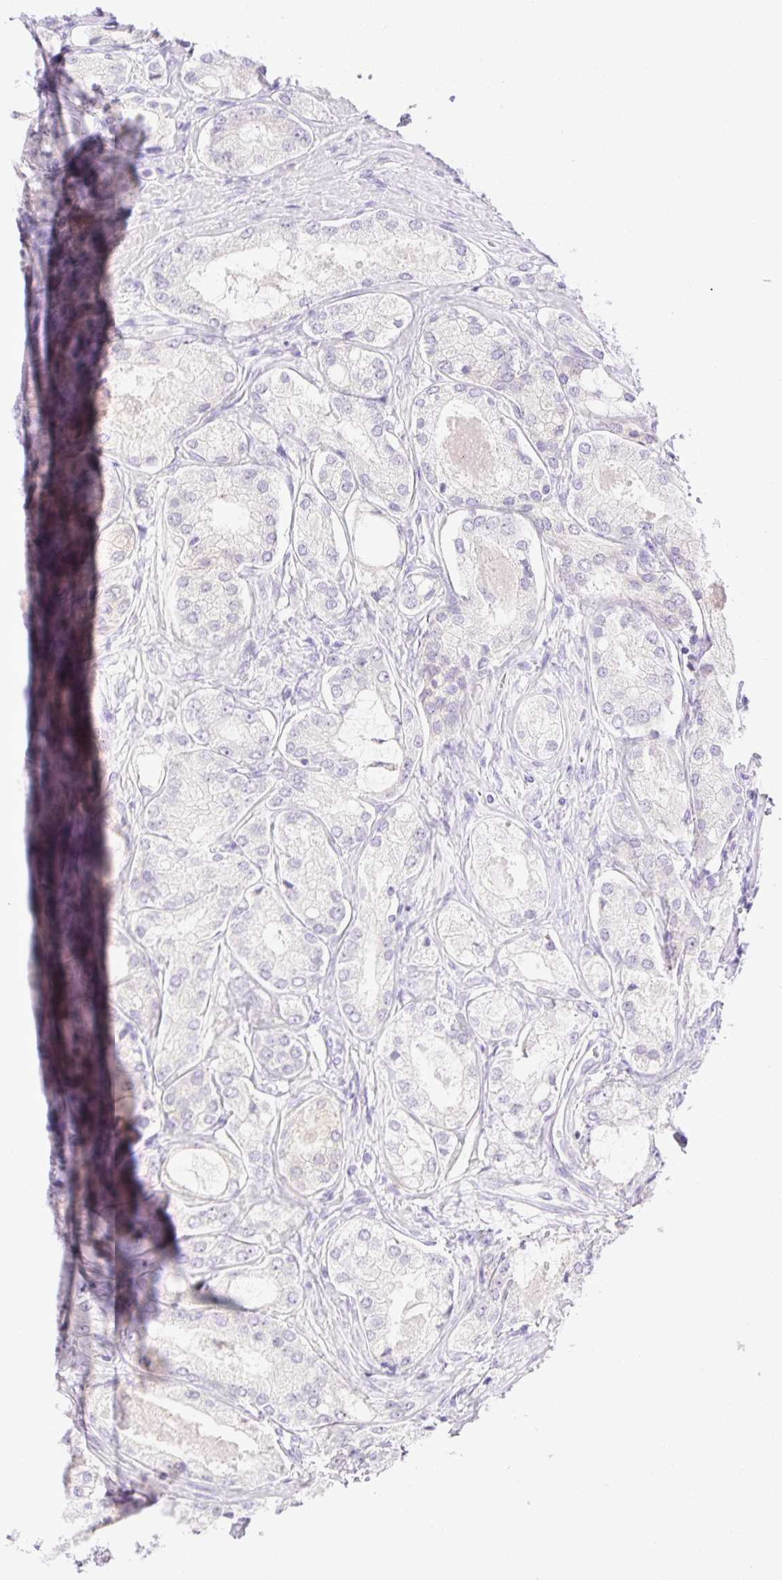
{"staining": {"intensity": "negative", "quantity": "none", "location": "none"}, "tissue": "prostate cancer", "cell_type": "Tumor cells", "image_type": "cancer", "snomed": [{"axis": "morphology", "description": "Adenocarcinoma, Low grade"}, {"axis": "topography", "description": "Prostate"}], "caption": "Tumor cells show no significant expression in prostate cancer.", "gene": "SLC25A40", "patient": {"sex": "male", "age": 68}}